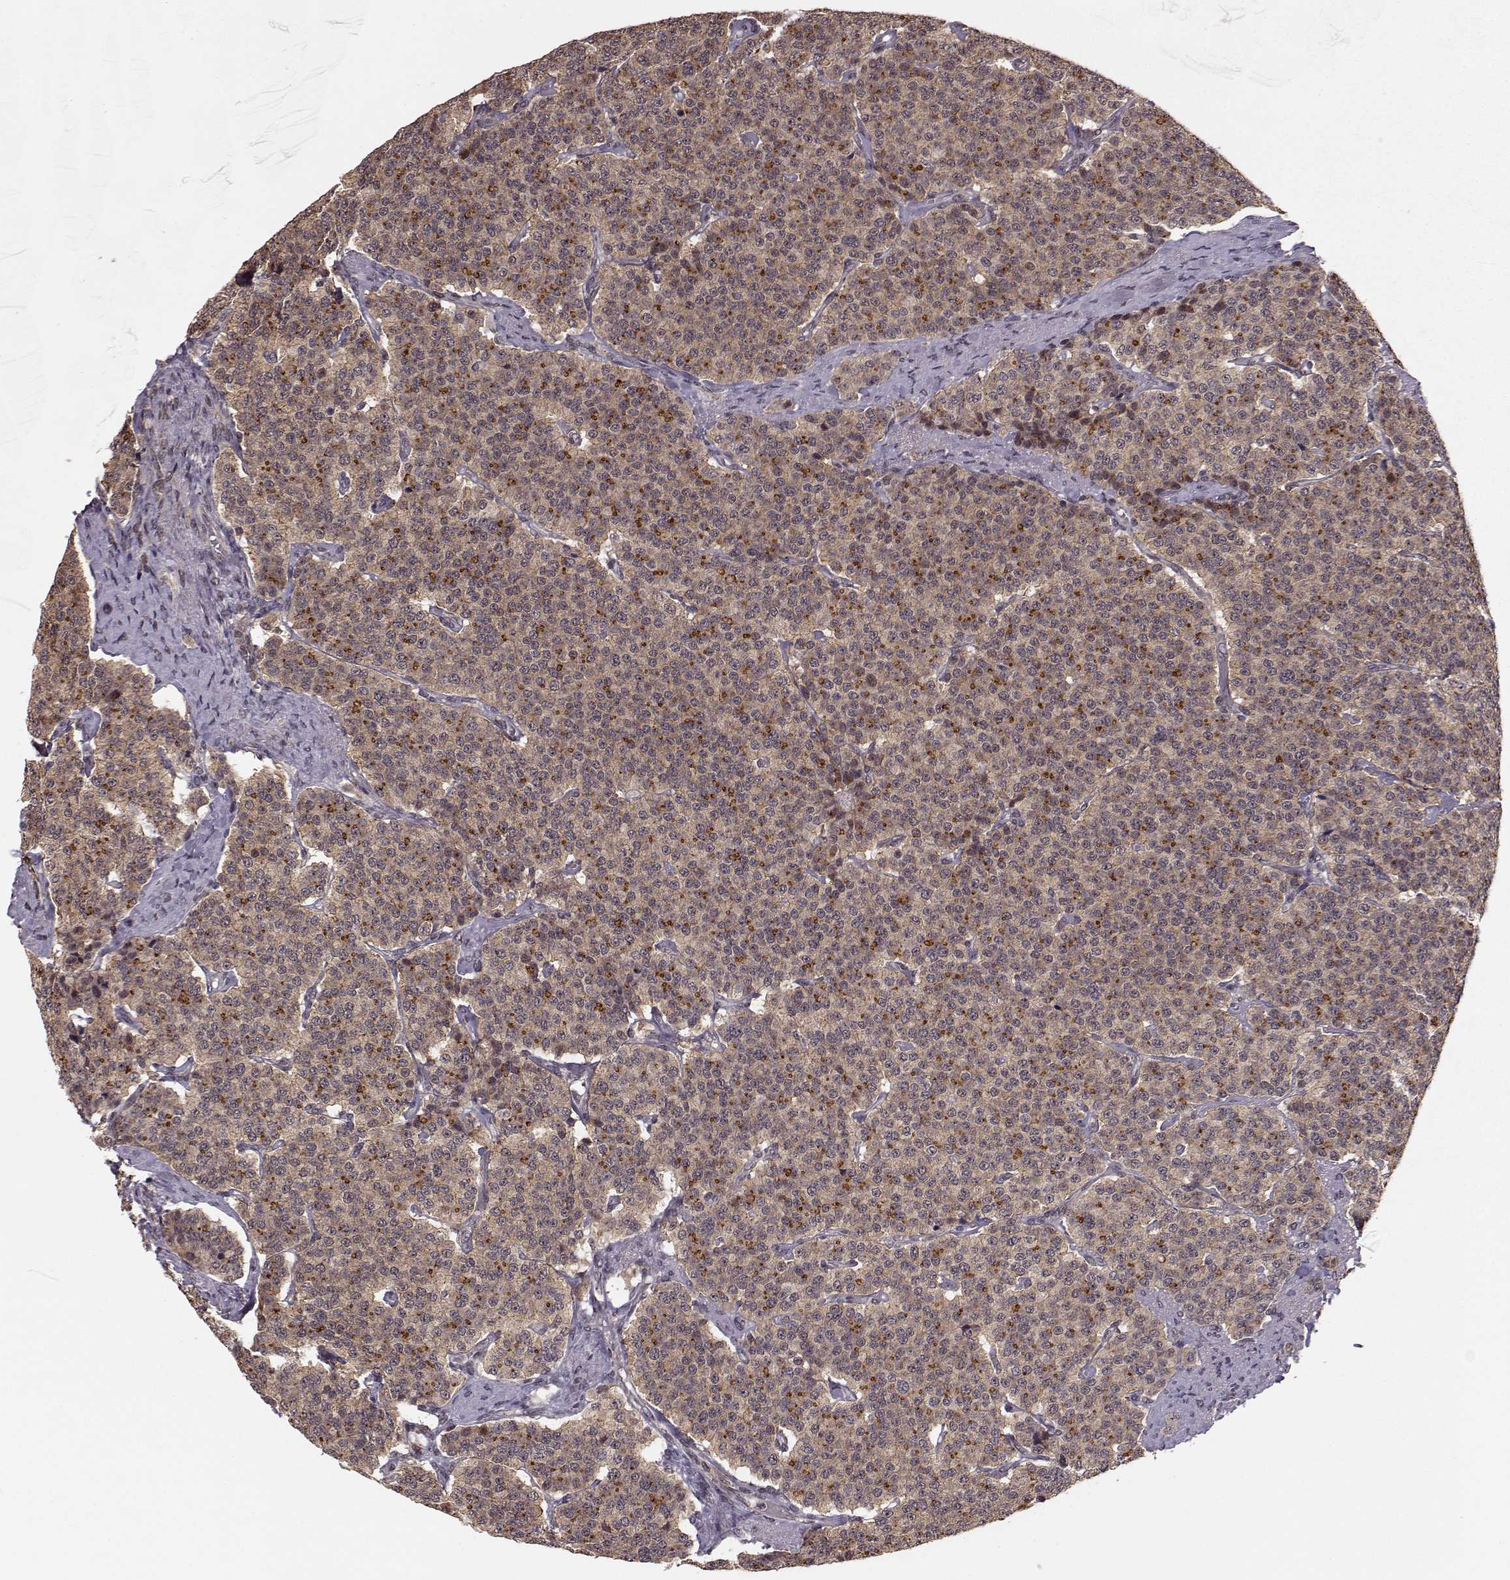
{"staining": {"intensity": "moderate", "quantity": ">75%", "location": "cytoplasmic/membranous"}, "tissue": "carcinoid", "cell_type": "Tumor cells", "image_type": "cancer", "snomed": [{"axis": "morphology", "description": "Carcinoid, malignant, NOS"}, {"axis": "topography", "description": "Small intestine"}], "caption": "Protein staining reveals moderate cytoplasmic/membranous staining in about >75% of tumor cells in carcinoid.", "gene": "PLEKHG3", "patient": {"sex": "female", "age": 58}}